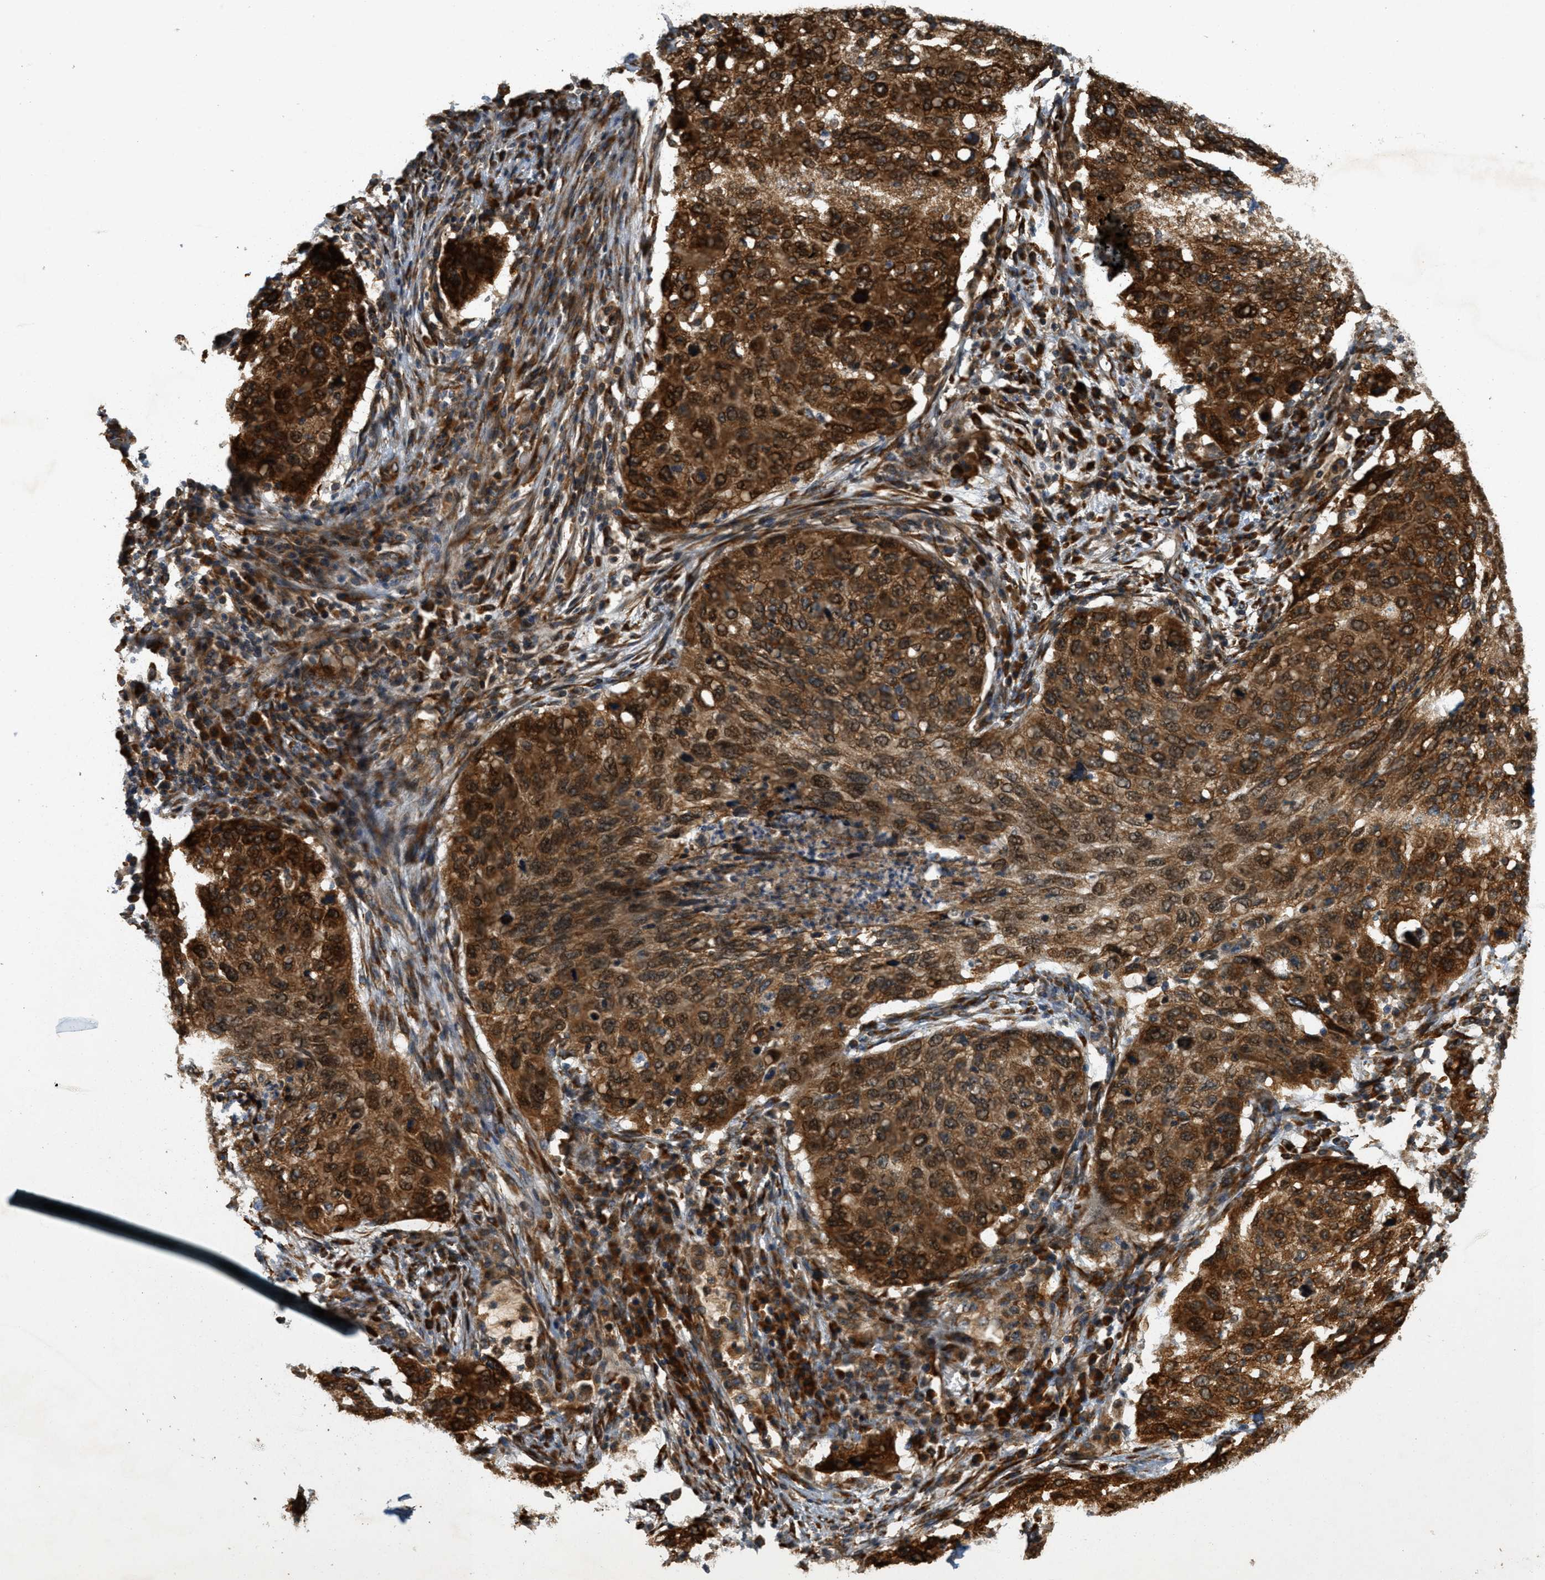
{"staining": {"intensity": "strong", "quantity": ">75%", "location": "cytoplasmic/membranous"}, "tissue": "lung cancer", "cell_type": "Tumor cells", "image_type": "cancer", "snomed": [{"axis": "morphology", "description": "Squamous cell carcinoma, NOS"}, {"axis": "topography", "description": "Lung"}], "caption": "Protein expression analysis of human lung cancer reveals strong cytoplasmic/membranous staining in about >75% of tumor cells.", "gene": "PCDH18", "patient": {"sex": "female", "age": 63}}